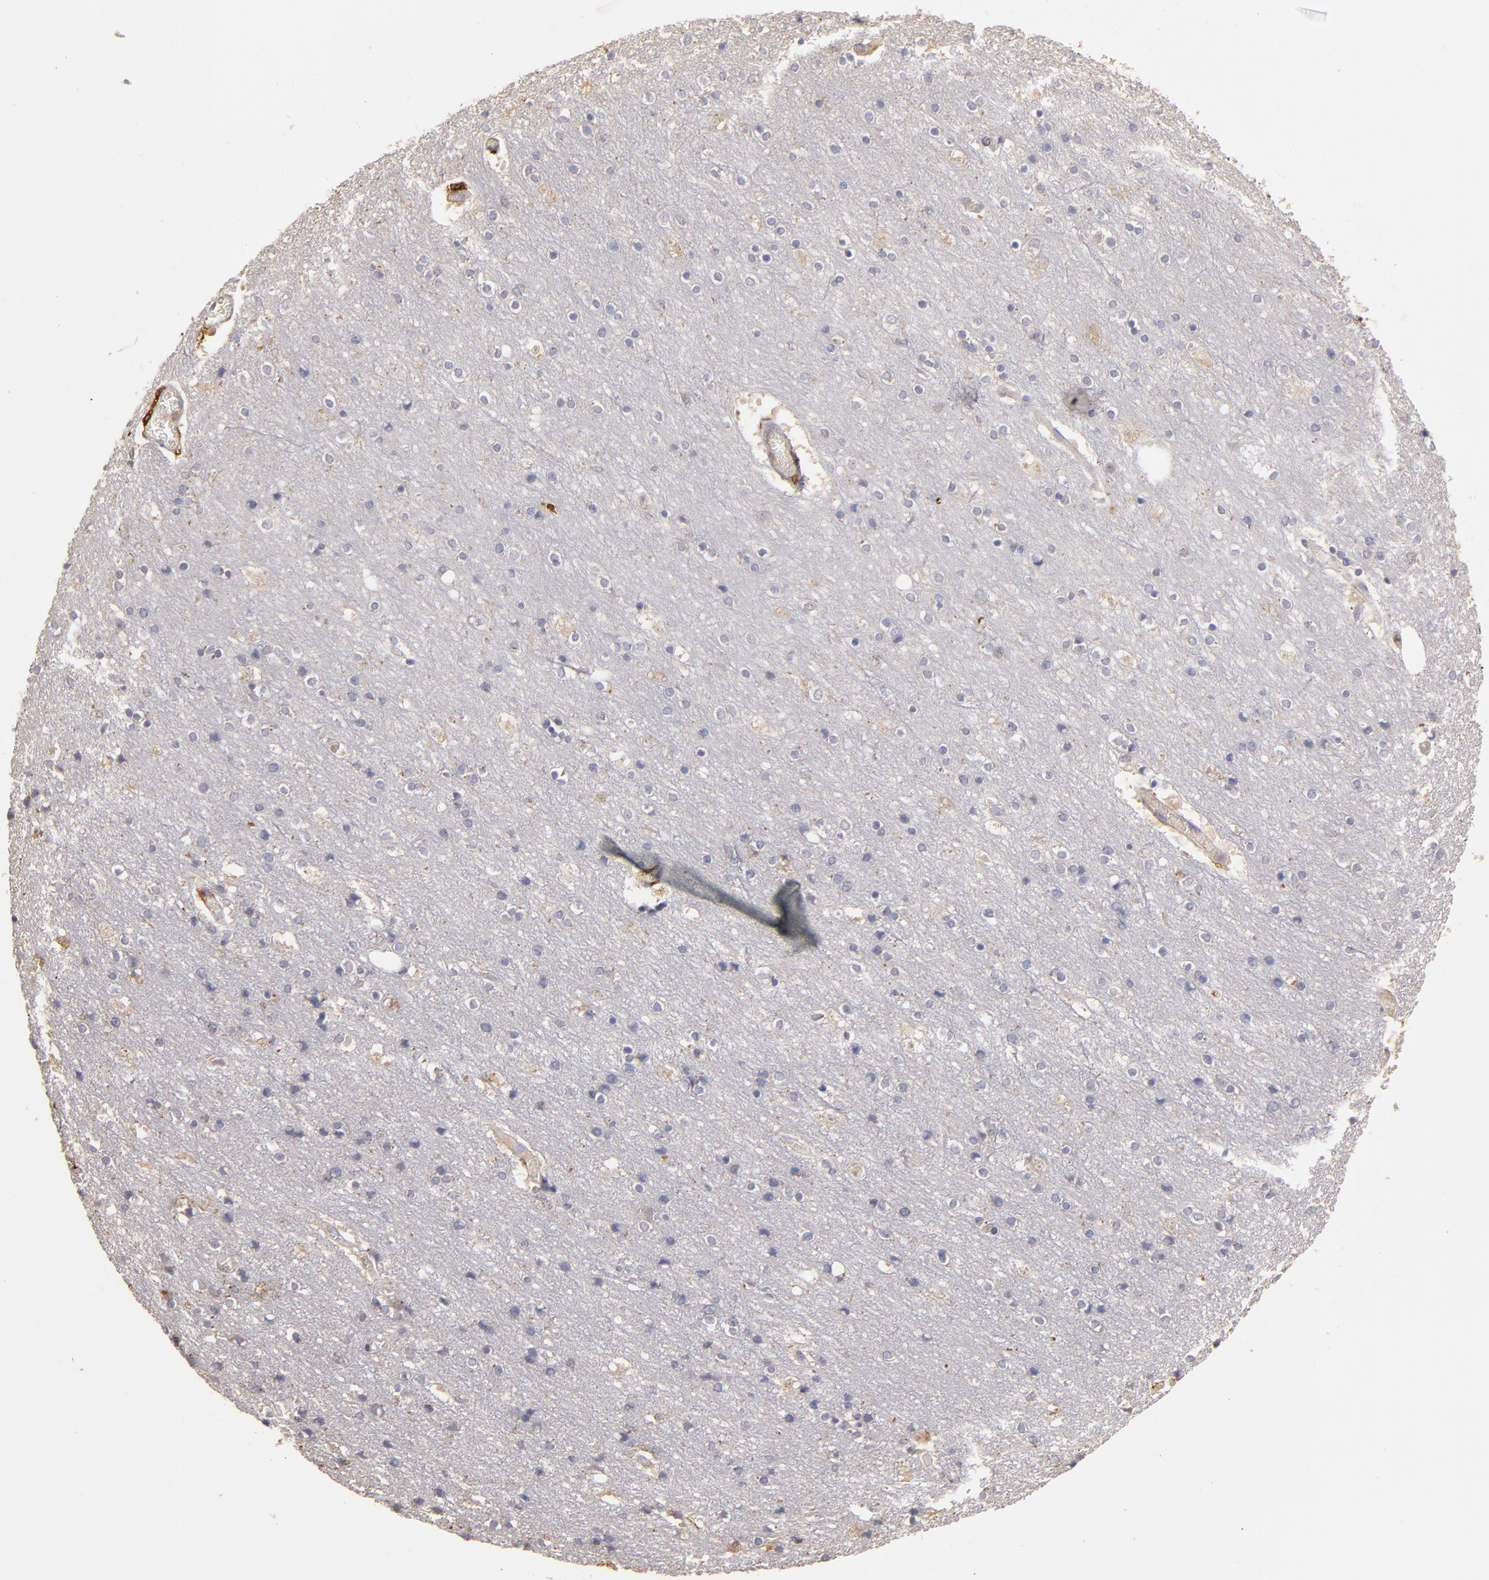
{"staining": {"intensity": "negative", "quantity": "none", "location": "none"}, "tissue": "cerebral cortex", "cell_type": "Endothelial cells", "image_type": "normal", "snomed": [{"axis": "morphology", "description": "Normal tissue, NOS"}, {"axis": "topography", "description": "Cerebral cortex"}], "caption": "Cerebral cortex stained for a protein using immunohistochemistry reveals no positivity endothelial cells.", "gene": "TRAF1", "patient": {"sex": "female", "age": 54}}